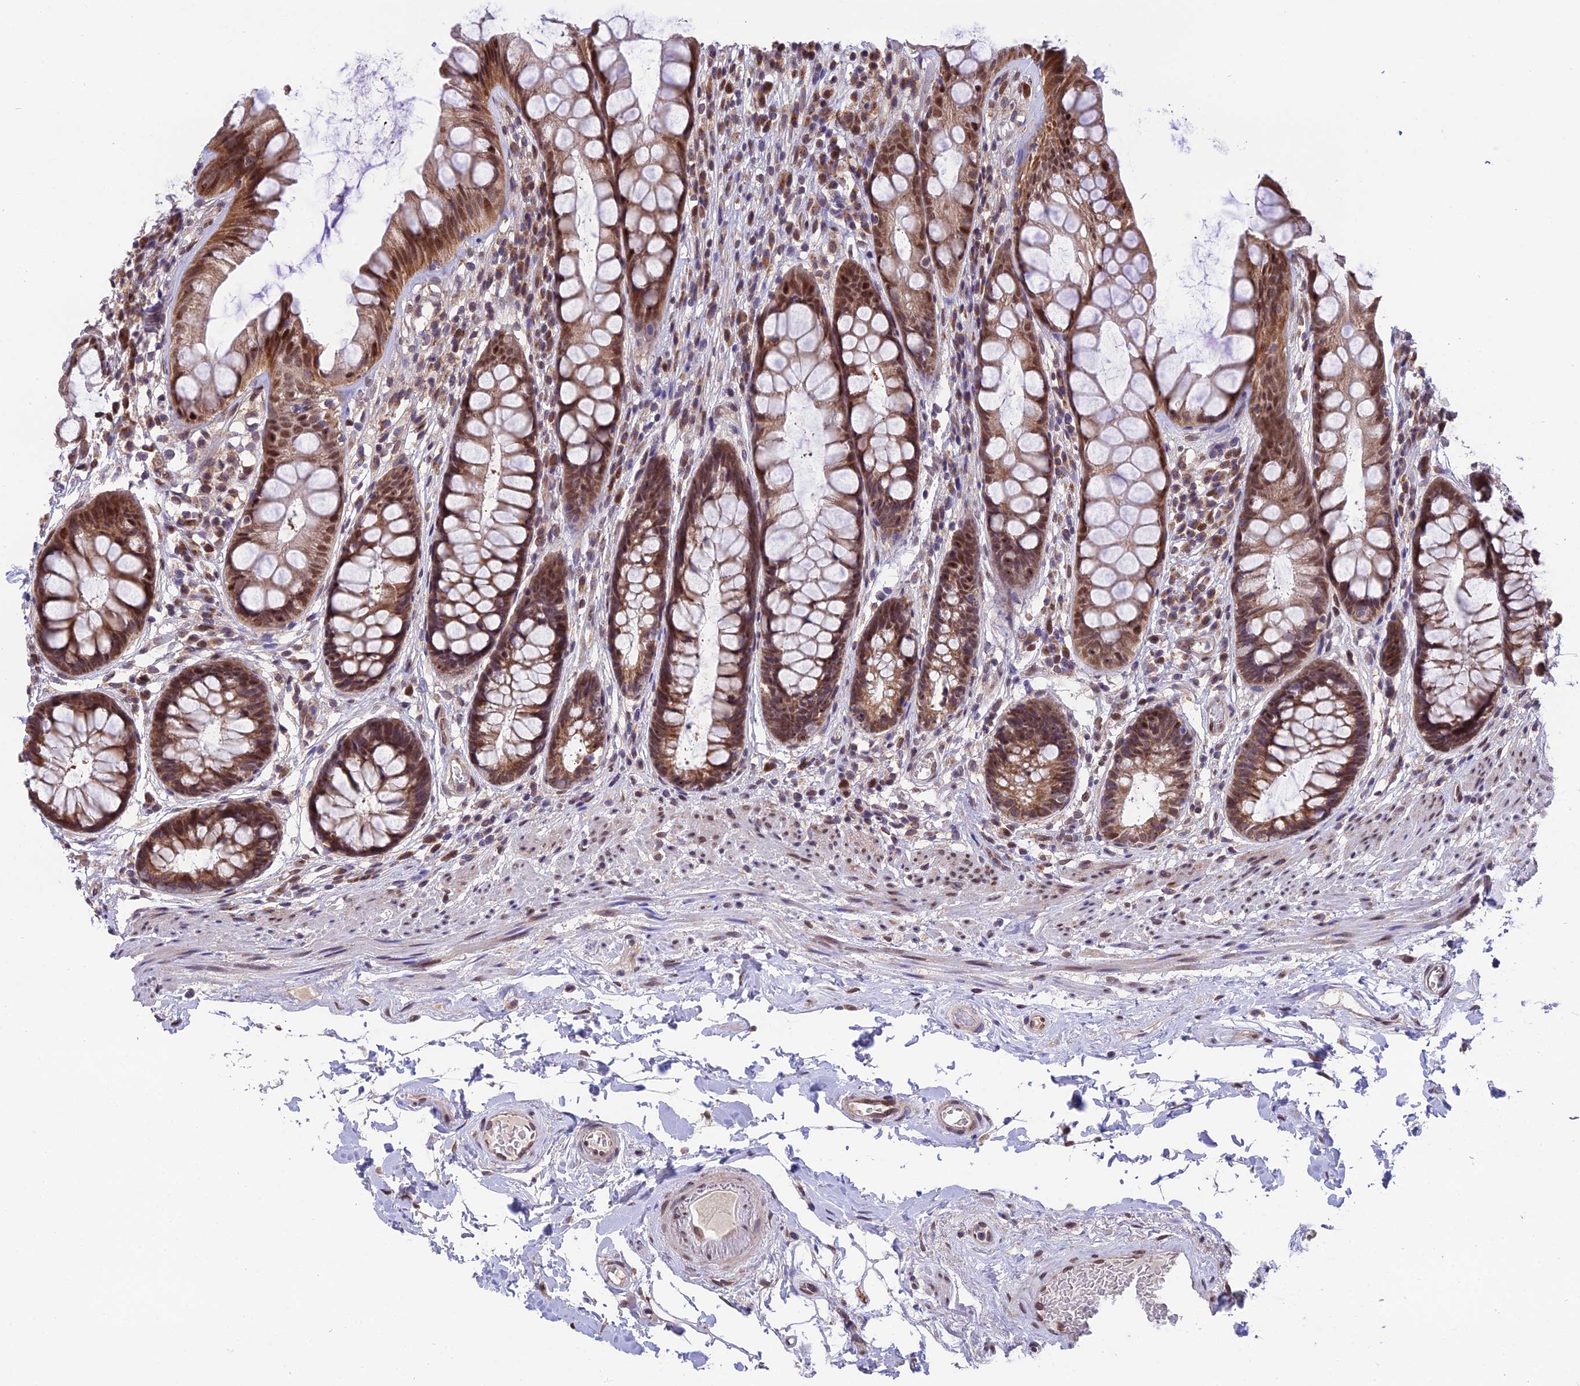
{"staining": {"intensity": "moderate", "quantity": ">75%", "location": "cytoplasmic/membranous,nuclear"}, "tissue": "rectum", "cell_type": "Glandular cells", "image_type": "normal", "snomed": [{"axis": "morphology", "description": "Normal tissue, NOS"}, {"axis": "topography", "description": "Rectum"}], "caption": "IHC micrograph of unremarkable rectum: human rectum stained using immunohistochemistry demonstrates medium levels of moderate protein expression localized specifically in the cytoplasmic/membranous,nuclear of glandular cells, appearing as a cytoplasmic/membranous,nuclear brown color.", "gene": "CYP2R1", "patient": {"sex": "male", "age": 74}}